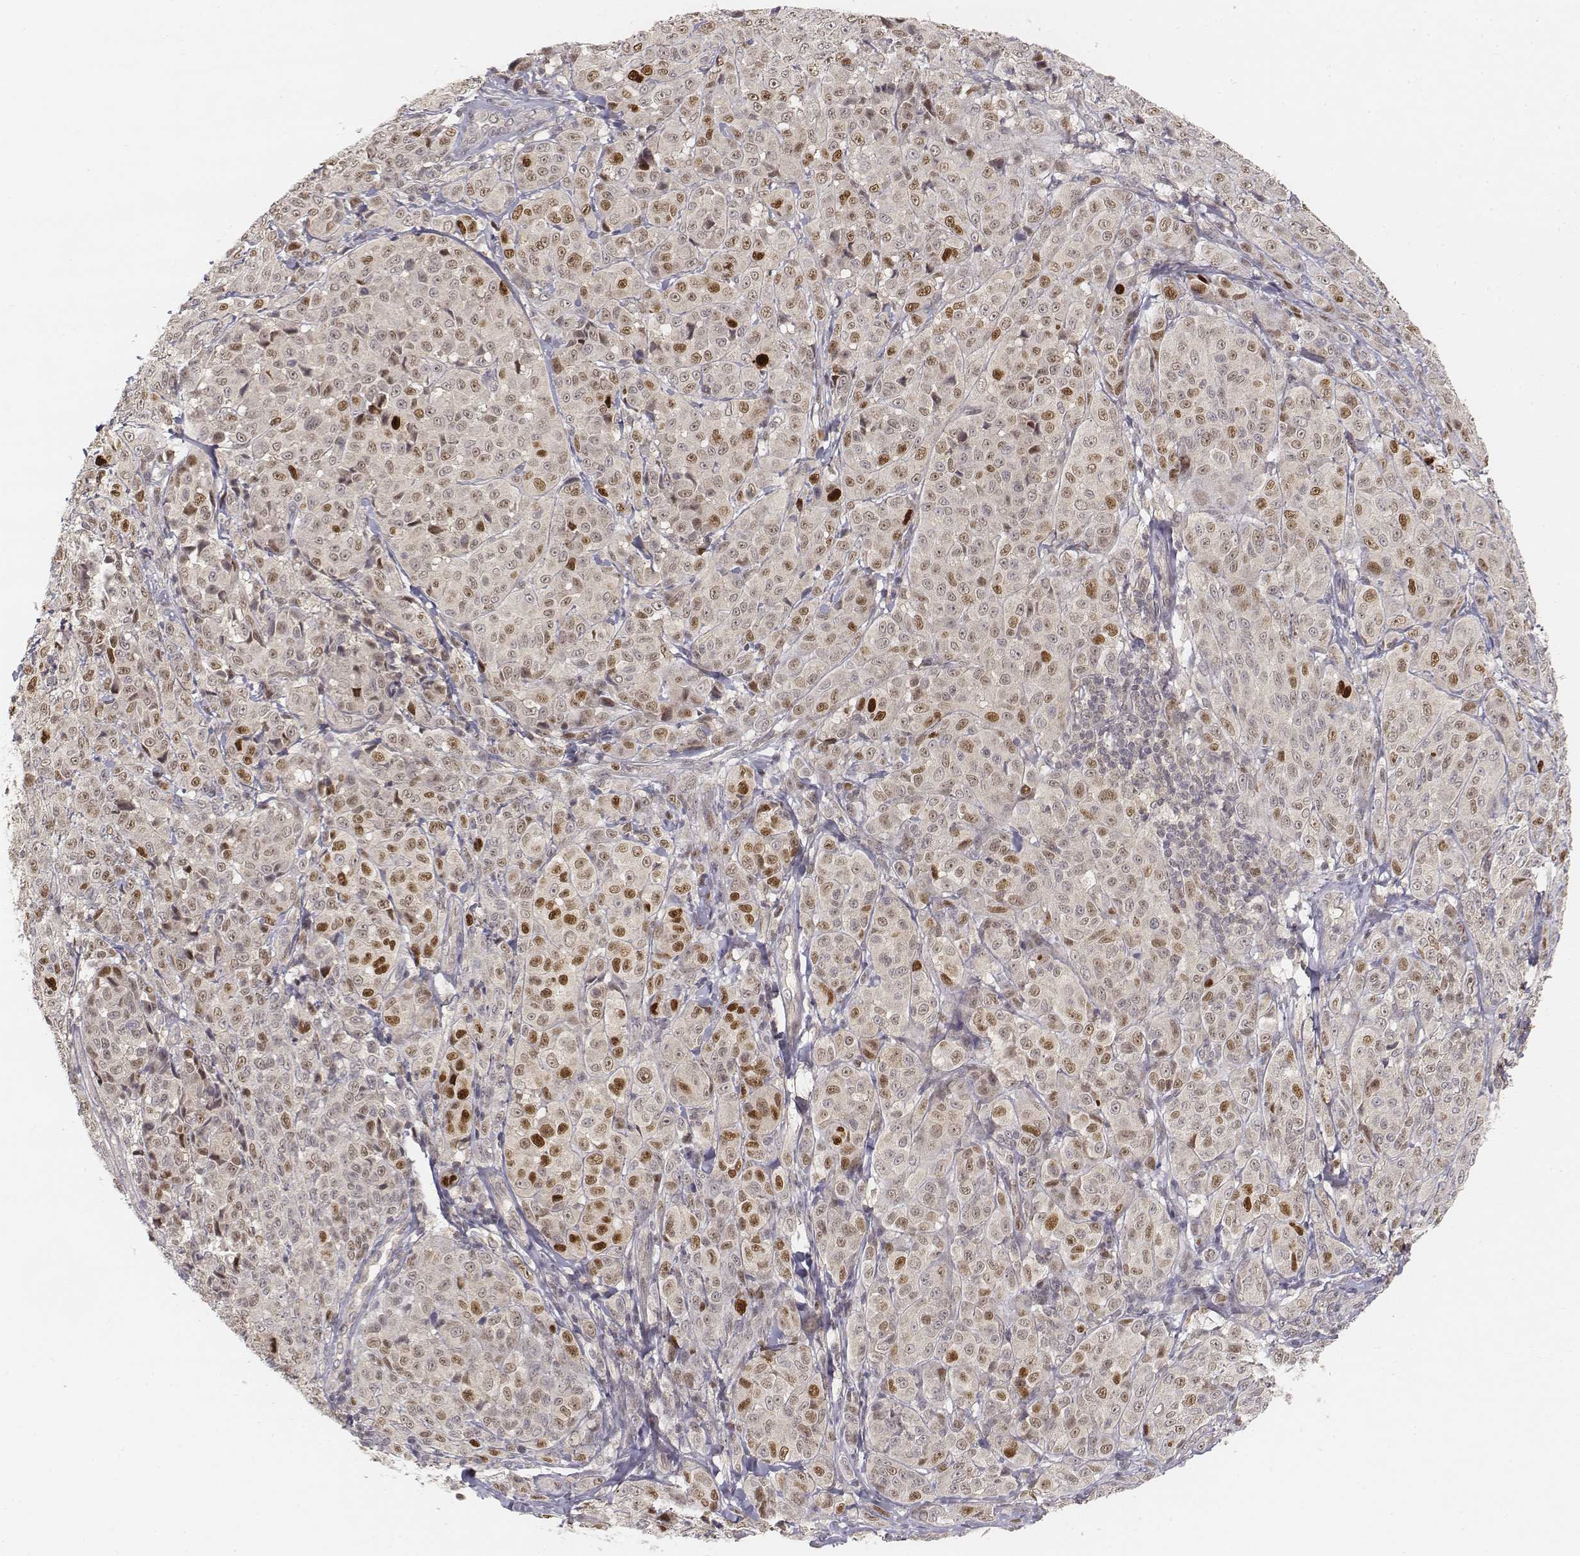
{"staining": {"intensity": "strong", "quantity": "<25%", "location": "nuclear"}, "tissue": "melanoma", "cell_type": "Tumor cells", "image_type": "cancer", "snomed": [{"axis": "morphology", "description": "Malignant melanoma, NOS"}, {"axis": "topography", "description": "Skin"}], "caption": "Immunohistochemical staining of malignant melanoma exhibits medium levels of strong nuclear expression in approximately <25% of tumor cells.", "gene": "FANCD2", "patient": {"sex": "male", "age": 89}}